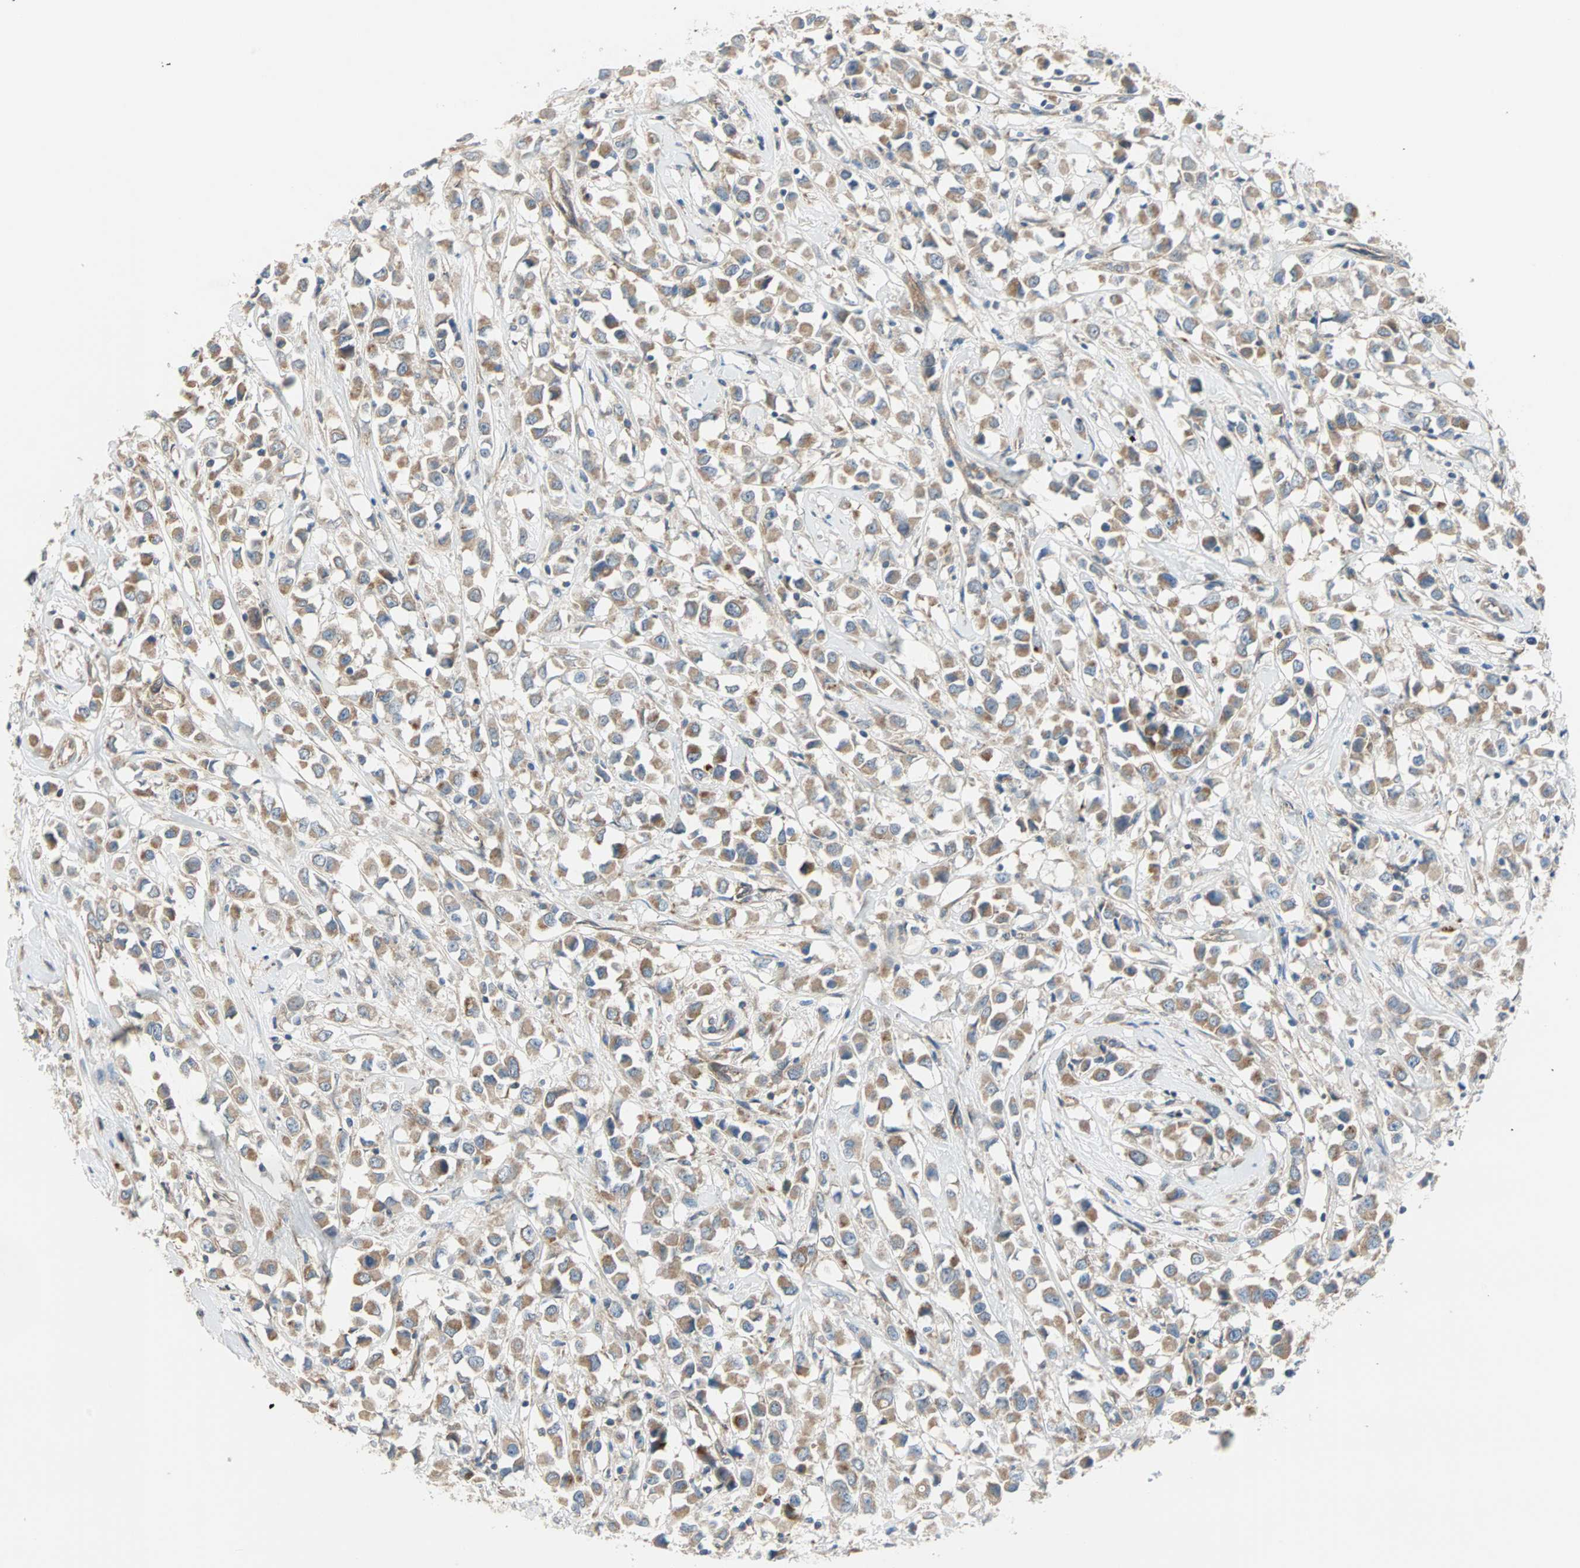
{"staining": {"intensity": "moderate", "quantity": ">75%", "location": "cytoplasmic/membranous"}, "tissue": "breast cancer", "cell_type": "Tumor cells", "image_type": "cancer", "snomed": [{"axis": "morphology", "description": "Duct carcinoma"}, {"axis": "topography", "description": "Breast"}], "caption": "An immunohistochemistry photomicrograph of neoplastic tissue is shown. Protein staining in brown highlights moderate cytoplasmic/membranous positivity in breast infiltrating ductal carcinoma within tumor cells.", "gene": "PDE8A", "patient": {"sex": "female", "age": 61}}